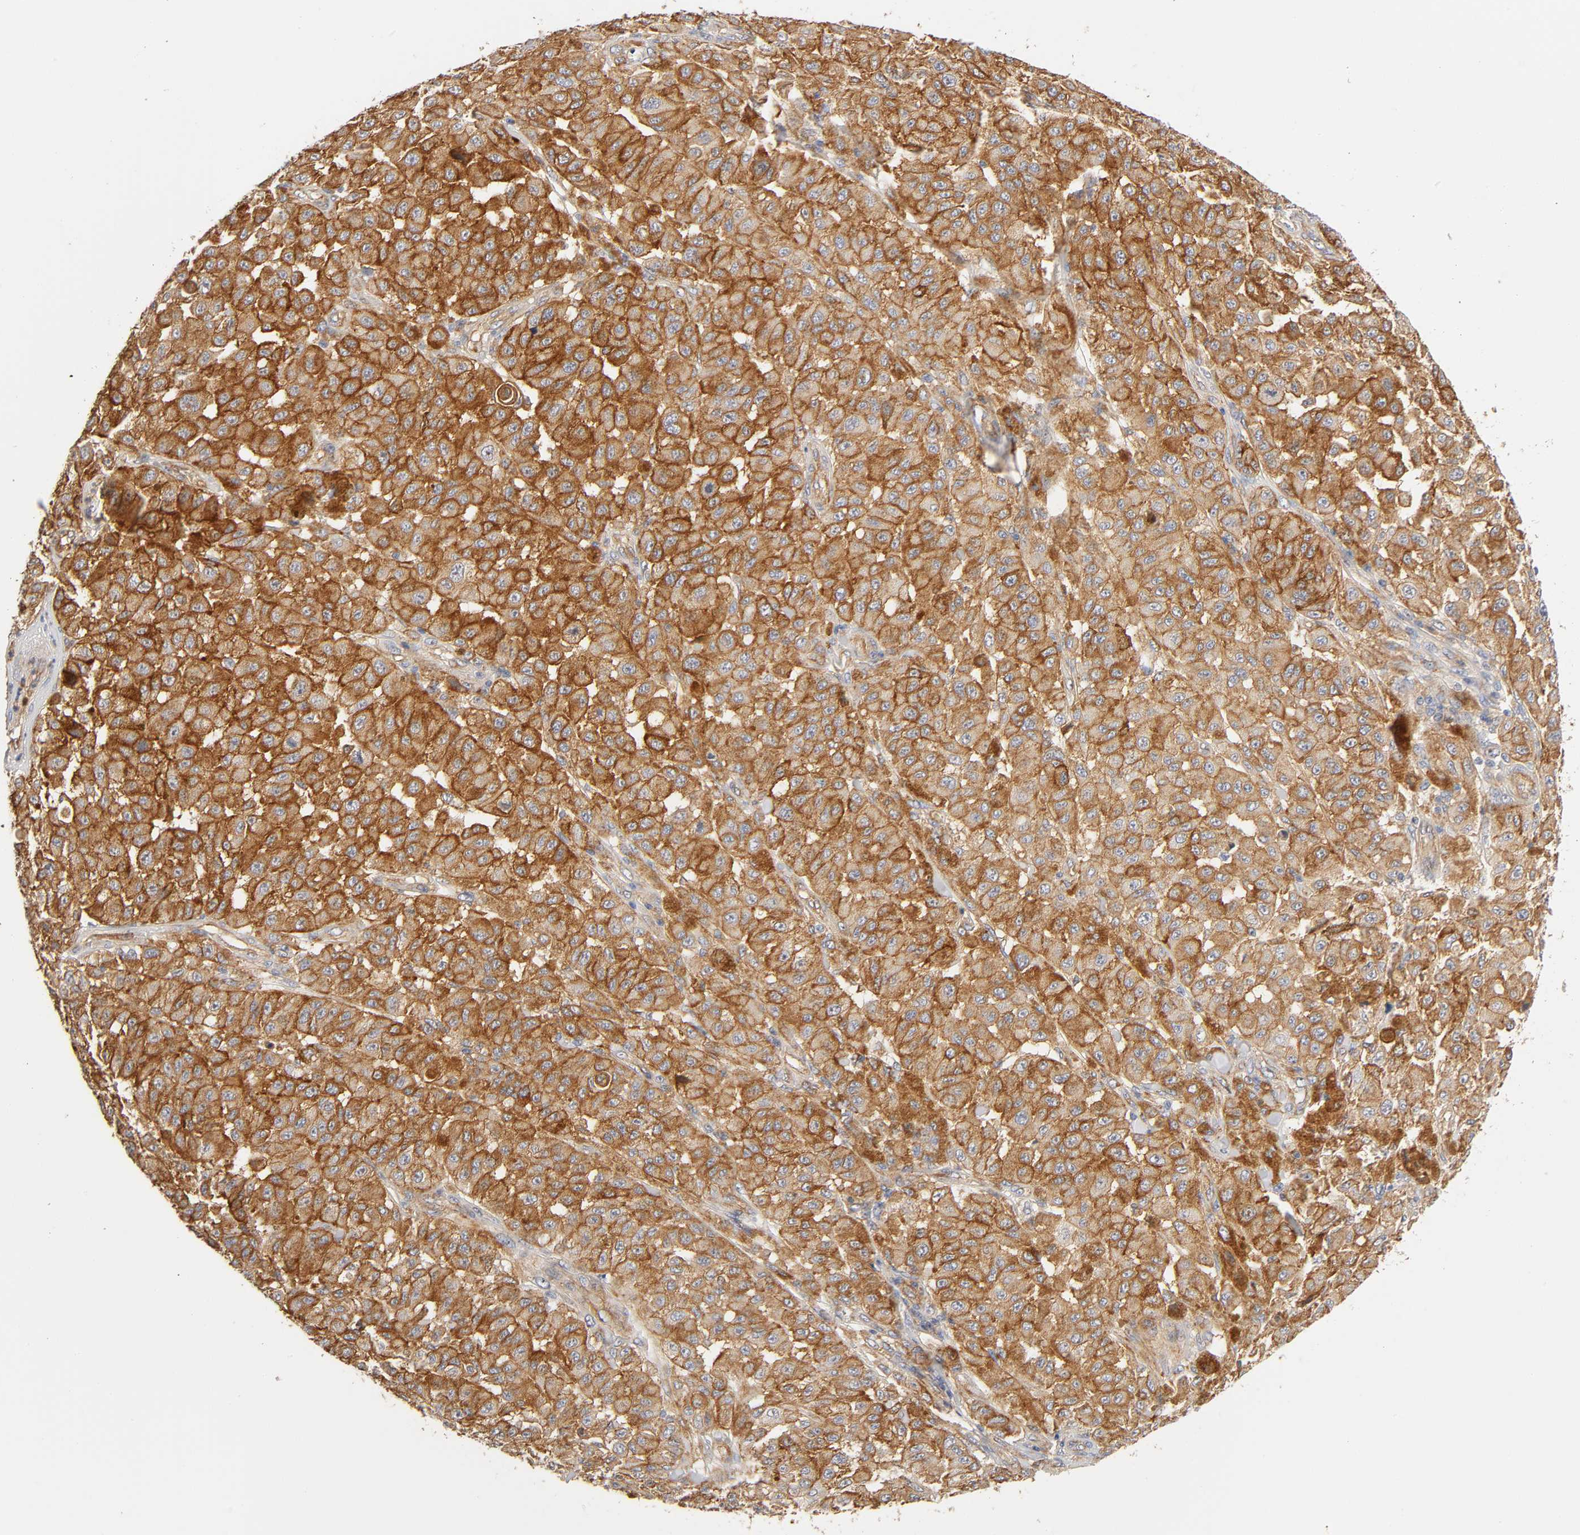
{"staining": {"intensity": "strong", "quantity": ">75%", "location": "cytoplasmic/membranous"}, "tissue": "melanoma", "cell_type": "Tumor cells", "image_type": "cancer", "snomed": [{"axis": "morphology", "description": "Malignant melanoma, NOS"}, {"axis": "topography", "description": "Skin"}], "caption": "Immunohistochemistry micrograph of melanoma stained for a protein (brown), which shows high levels of strong cytoplasmic/membranous staining in about >75% of tumor cells.", "gene": "PLD1", "patient": {"sex": "female", "age": 64}}